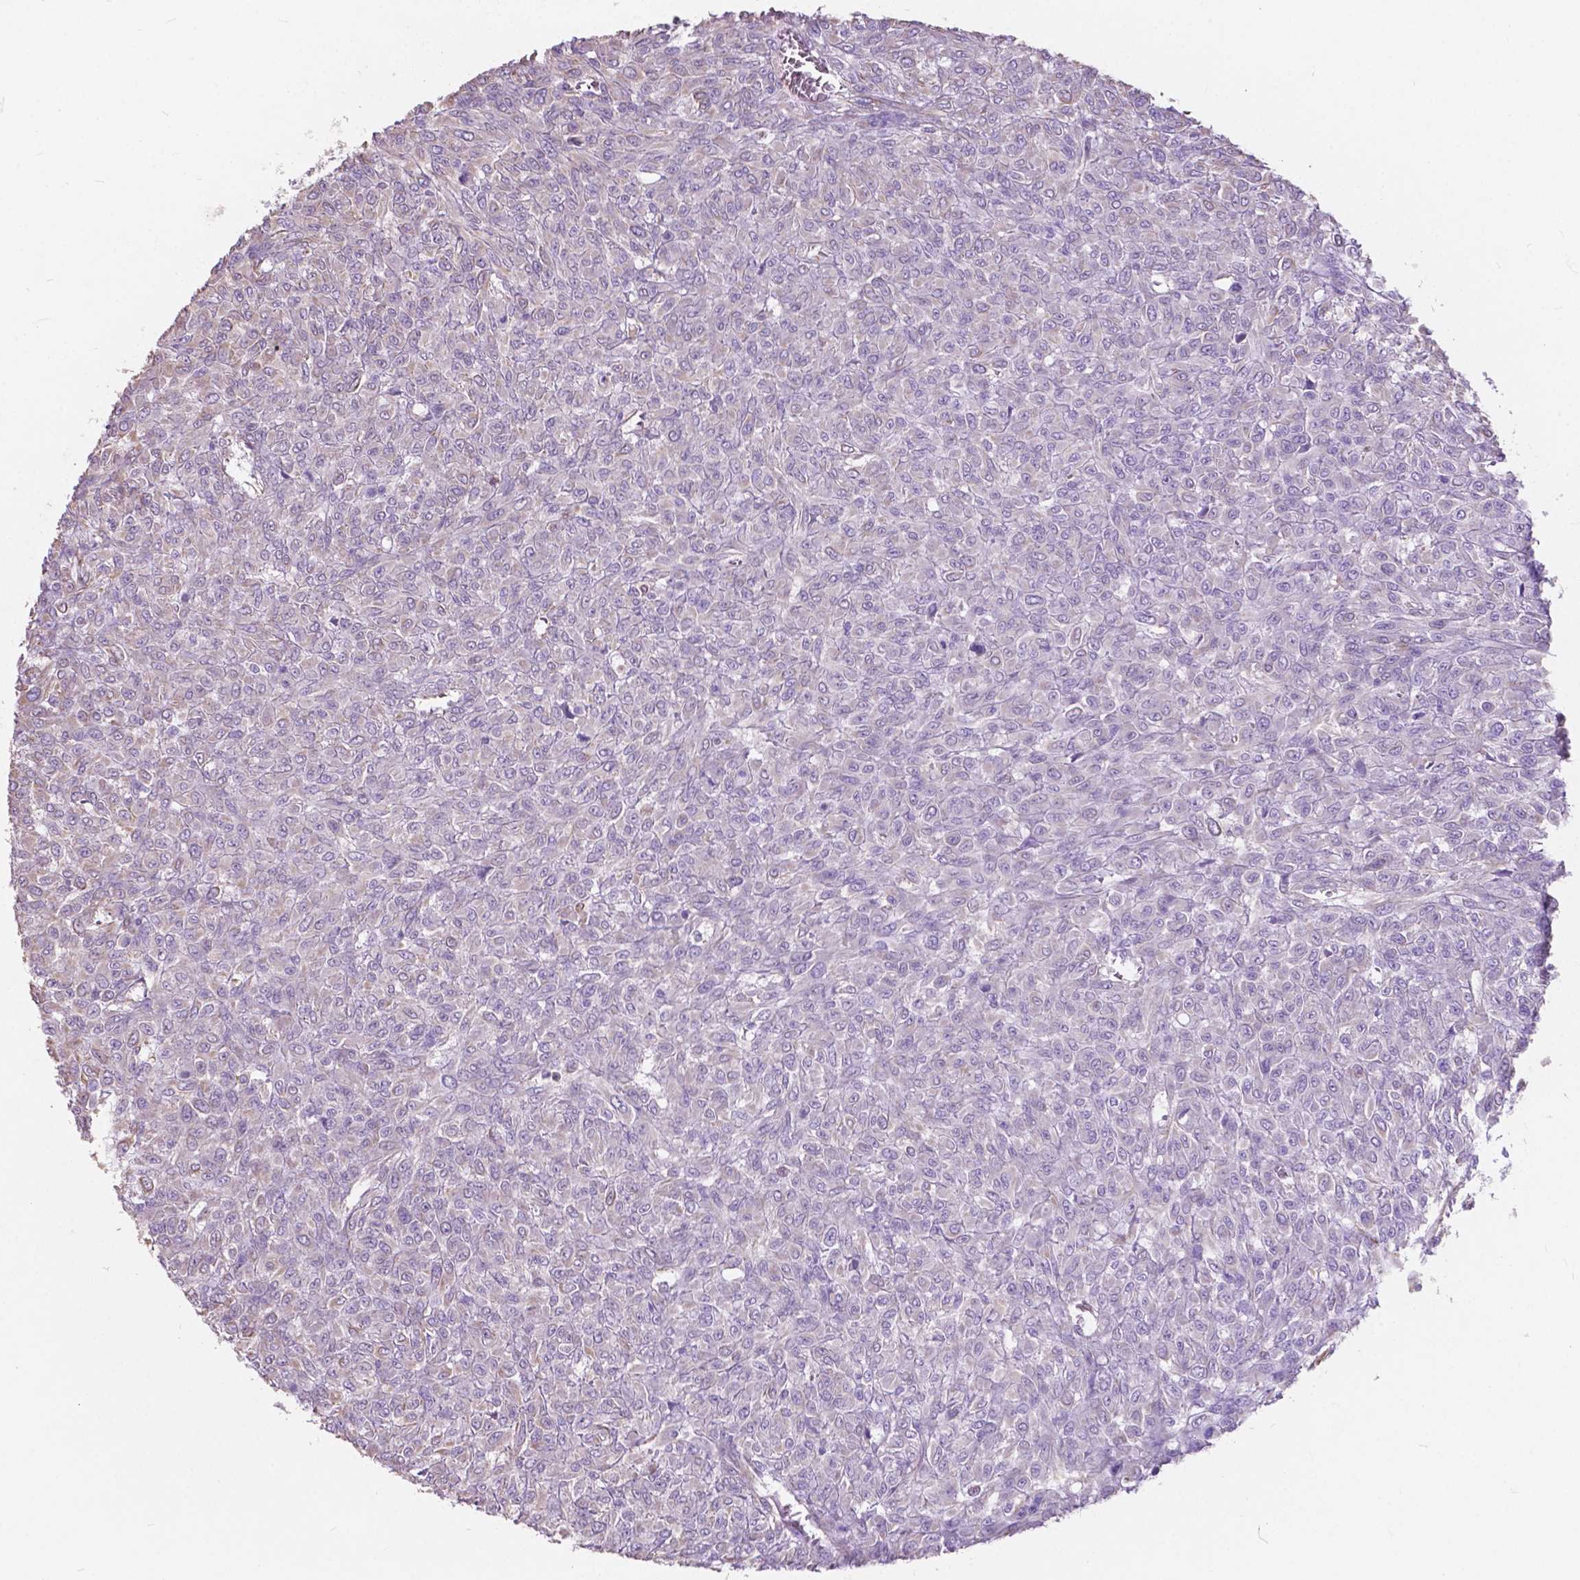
{"staining": {"intensity": "negative", "quantity": "none", "location": "none"}, "tissue": "renal cancer", "cell_type": "Tumor cells", "image_type": "cancer", "snomed": [{"axis": "morphology", "description": "Adenocarcinoma, NOS"}, {"axis": "topography", "description": "Kidney"}], "caption": "This is a image of IHC staining of adenocarcinoma (renal), which shows no staining in tumor cells.", "gene": "AMOT", "patient": {"sex": "male", "age": 58}}